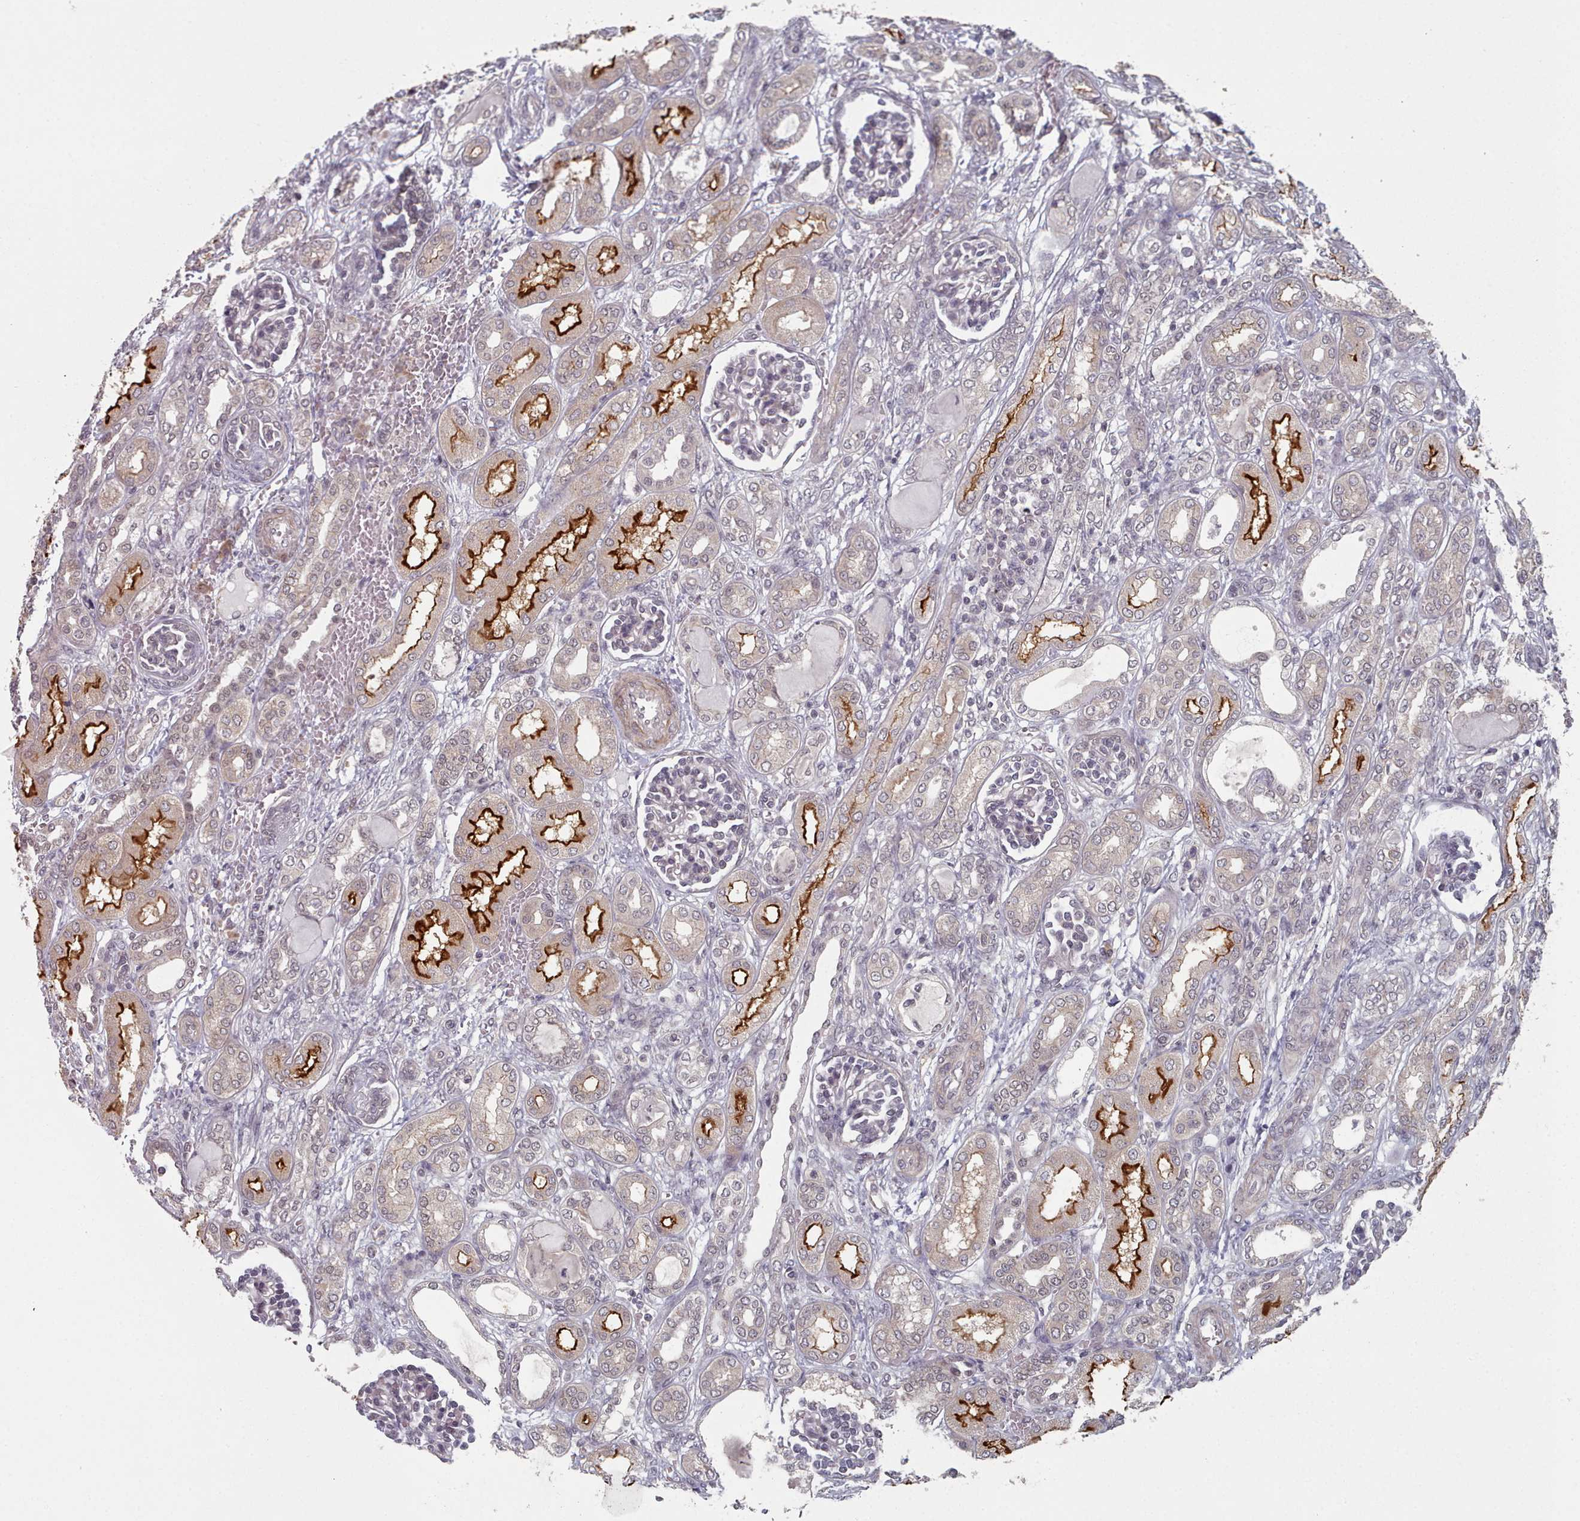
{"staining": {"intensity": "negative", "quantity": "none", "location": "none"}, "tissue": "kidney", "cell_type": "Cells in glomeruli", "image_type": "normal", "snomed": [{"axis": "morphology", "description": "Normal tissue, NOS"}, {"axis": "morphology", "description": "Neoplasm, malignant, NOS"}, {"axis": "topography", "description": "Kidney"}], "caption": "Immunohistochemistry photomicrograph of normal human kidney stained for a protein (brown), which reveals no staining in cells in glomeruli.", "gene": "HYAL3", "patient": {"sex": "female", "age": 1}}